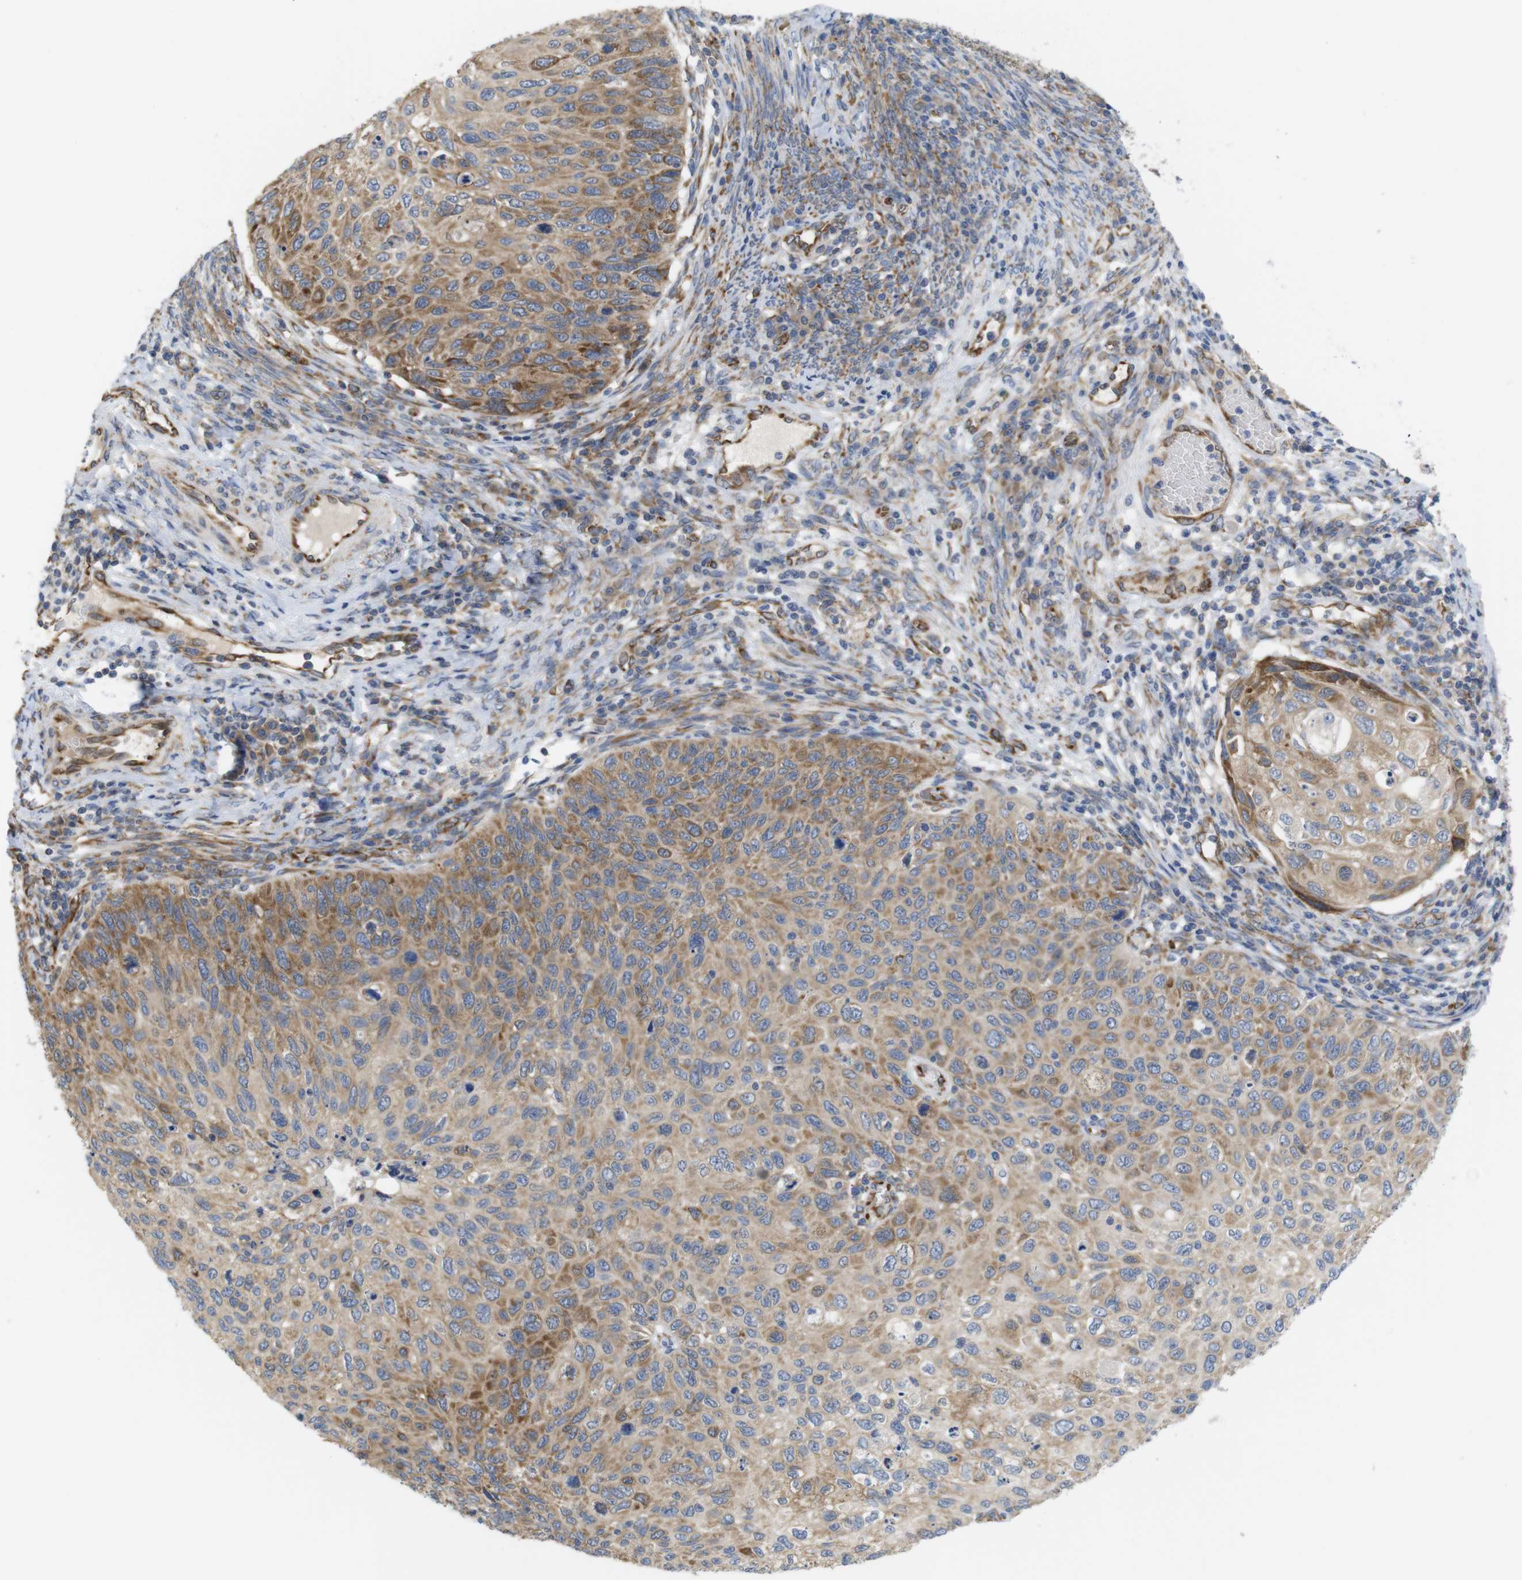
{"staining": {"intensity": "moderate", "quantity": ">75%", "location": "cytoplasmic/membranous"}, "tissue": "cervical cancer", "cell_type": "Tumor cells", "image_type": "cancer", "snomed": [{"axis": "morphology", "description": "Squamous cell carcinoma, NOS"}, {"axis": "topography", "description": "Cervix"}], "caption": "The micrograph shows a brown stain indicating the presence of a protein in the cytoplasmic/membranous of tumor cells in squamous cell carcinoma (cervical).", "gene": "PCNX2", "patient": {"sex": "female", "age": 70}}